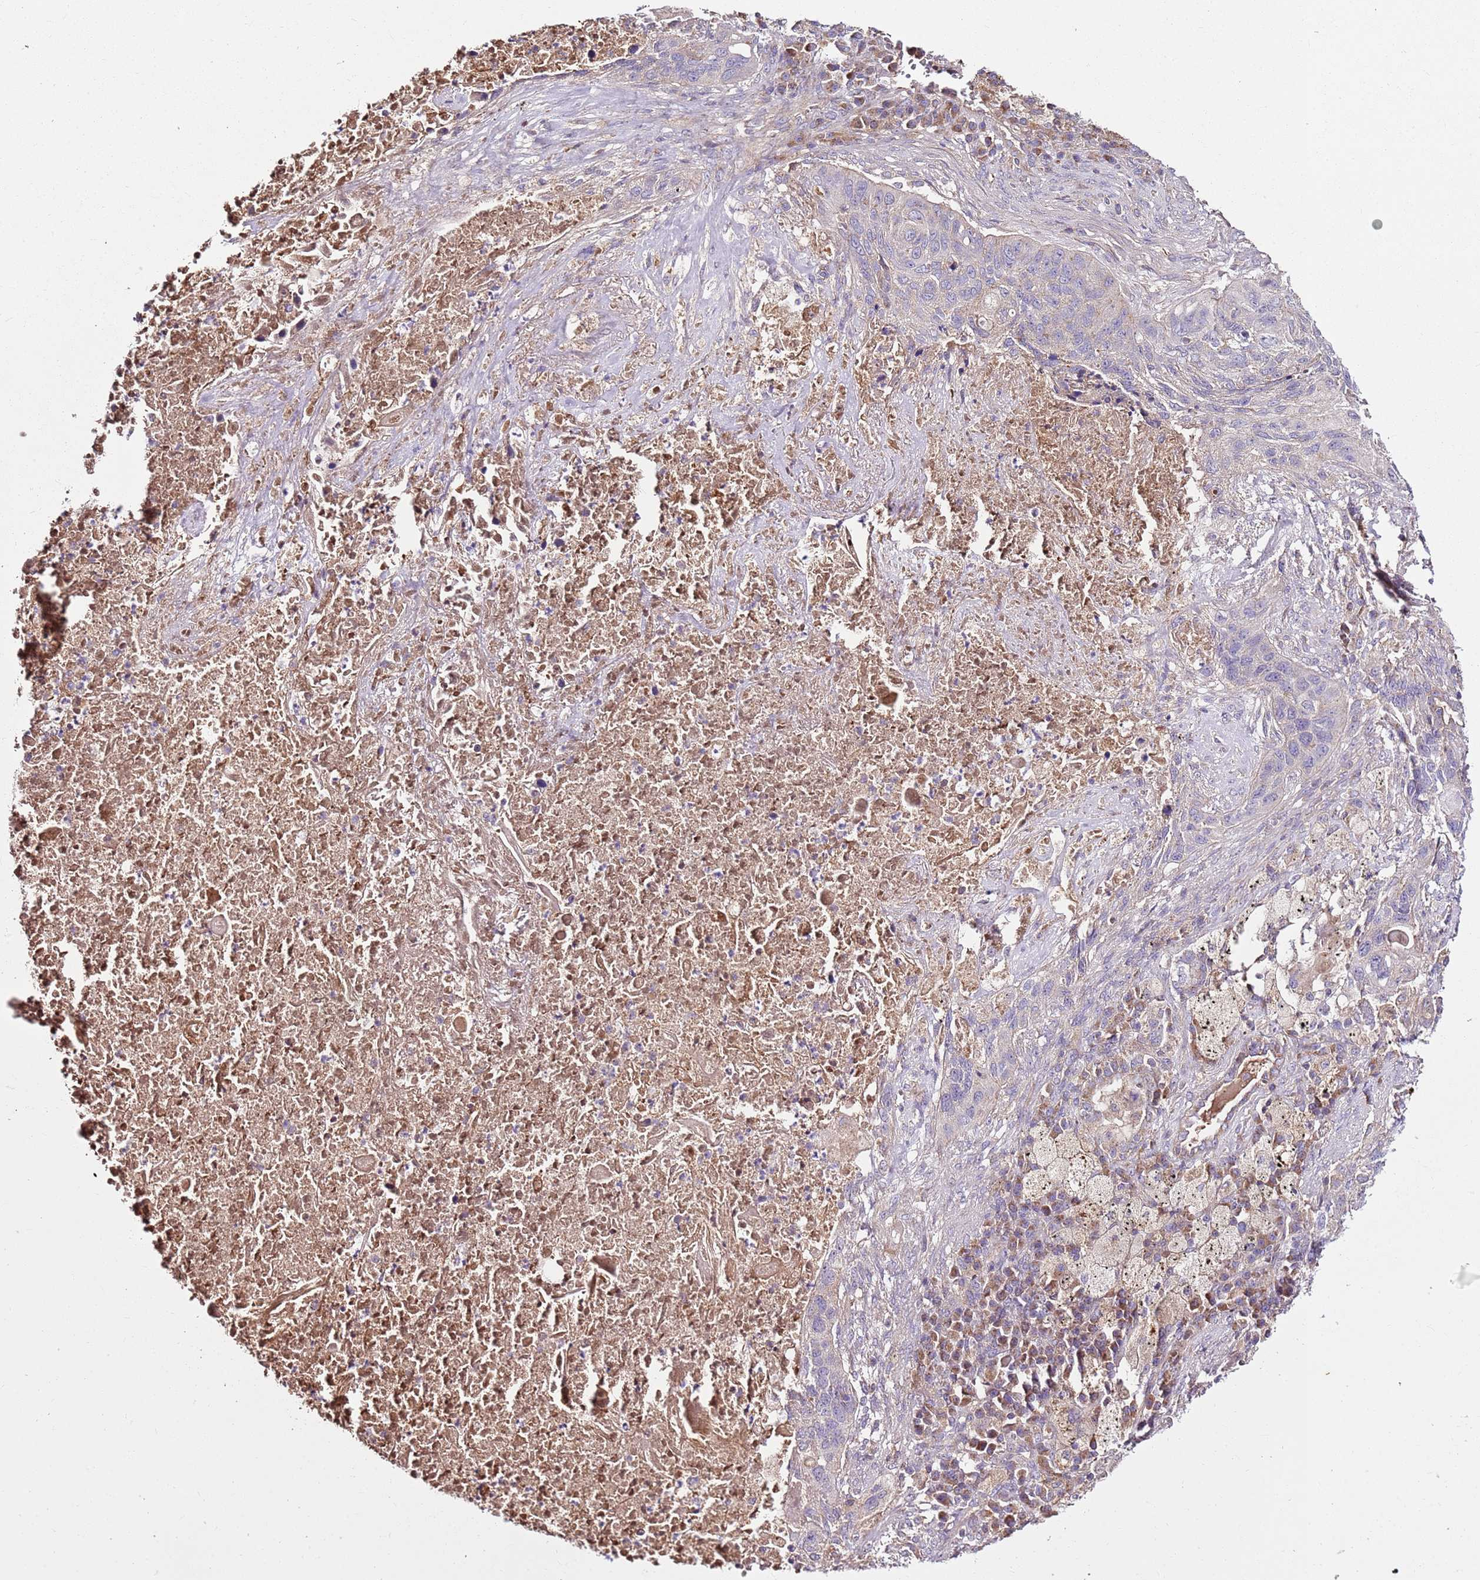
{"staining": {"intensity": "negative", "quantity": "none", "location": "none"}, "tissue": "lung cancer", "cell_type": "Tumor cells", "image_type": "cancer", "snomed": [{"axis": "morphology", "description": "Squamous cell carcinoma, NOS"}, {"axis": "topography", "description": "Lung"}], "caption": "IHC histopathology image of neoplastic tissue: human lung cancer stained with DAB (3,3'-diaminobenzidine) displays no significant protein positivity in tumor cells.", "gene": "KRTAP21-3", "patient": {"sex": "female", "age": 63}}